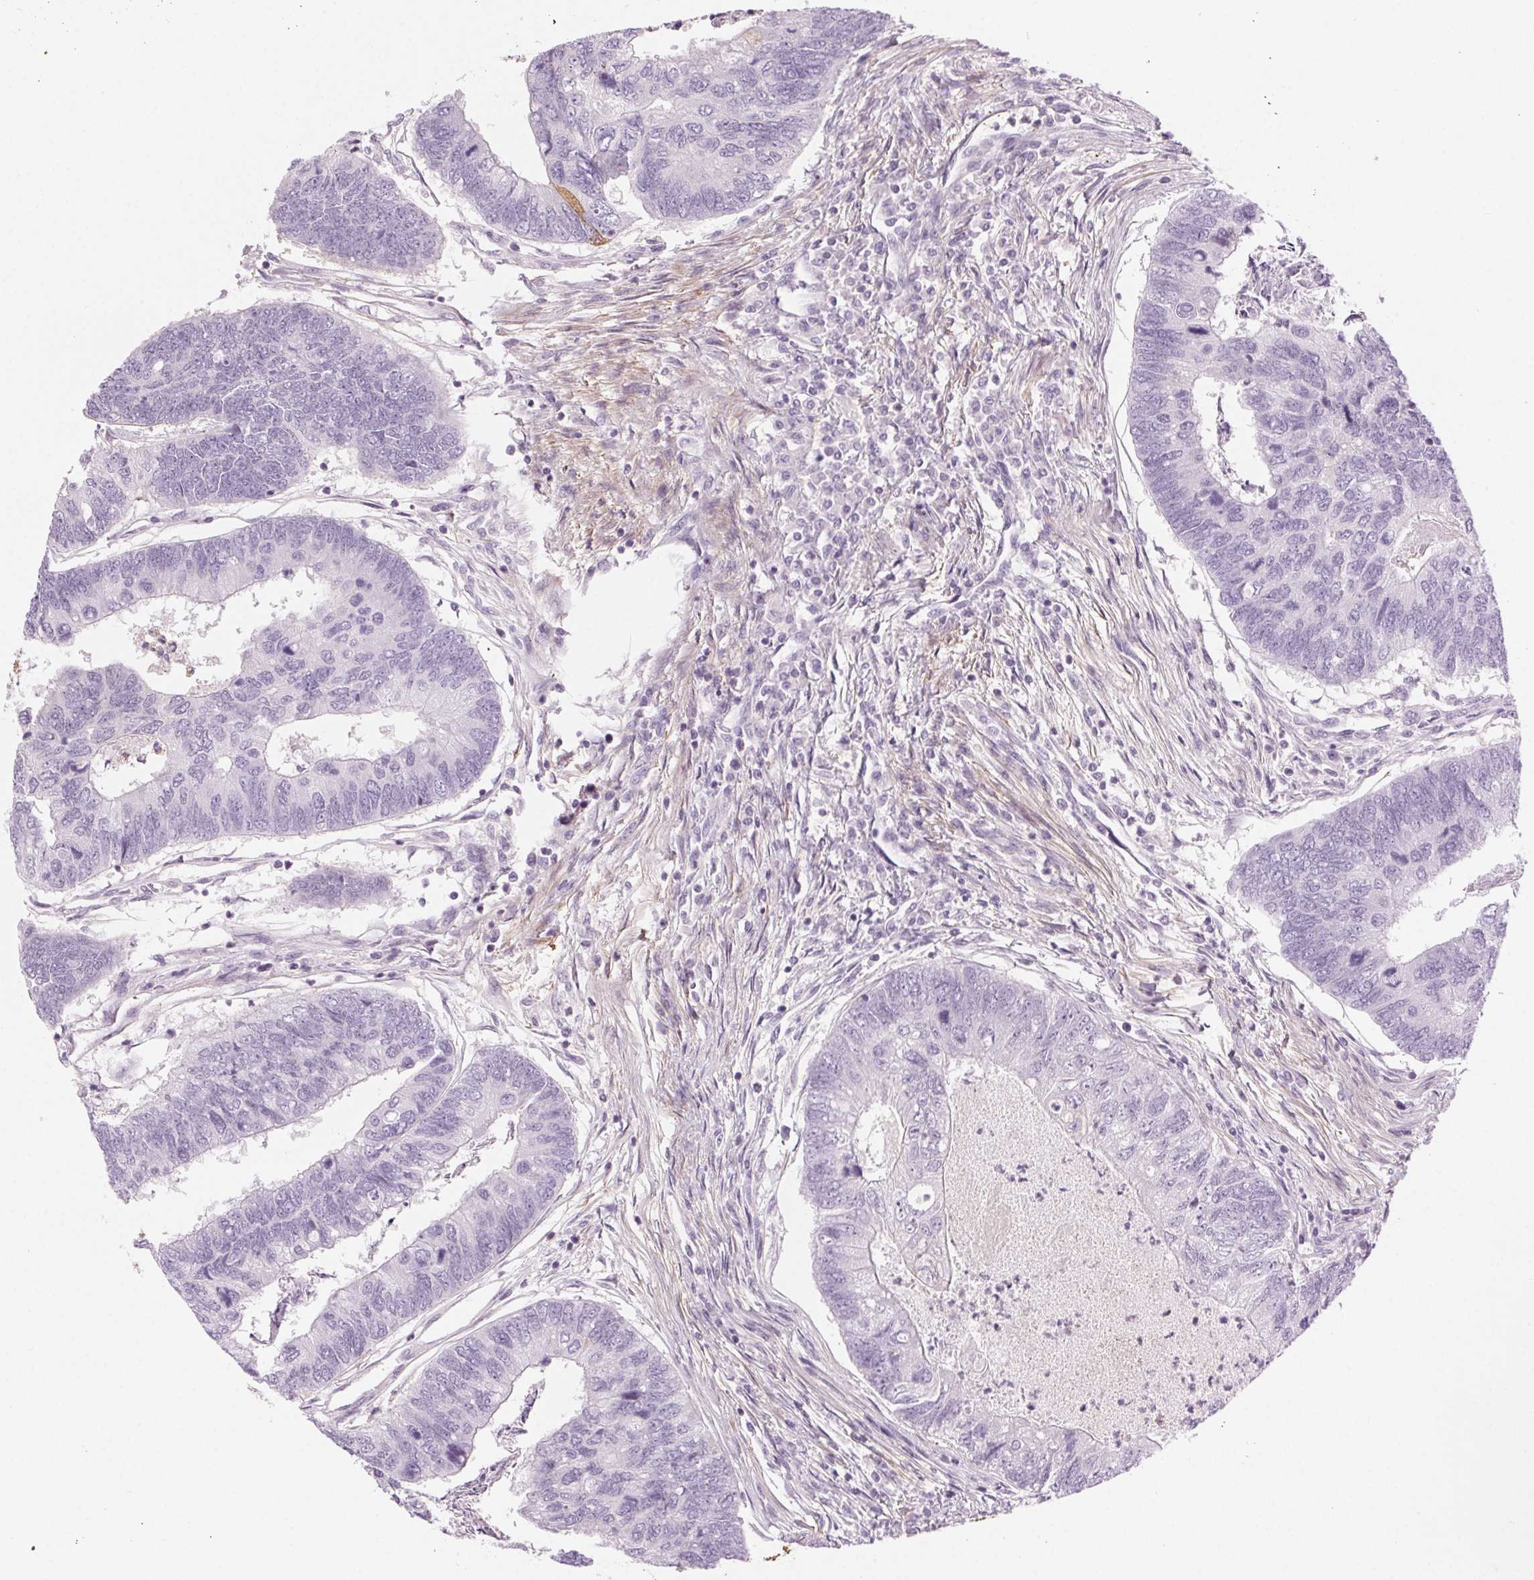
{"staining": {"intensity": "negative", "quantity": "none", "location": "none"}, "tissue": "colorectal cancer", "cell_type": "Tumor cells", "image_type": "cancer", "snomed": [{"axis": "morphology", "description": "Adenocarcinoma, NOS"}, {"axis": "topography", "description": "Colon"}], "caption": "Immunohistochemistry (IHC) photomicrograph of adenocarcinoma (colorectal) stained for a protein (brown), which displays no expression in tumor cells. (DAB (3,3'-diaminobenzidine) IHC with hematoxylin counter stain).", "gene": "HHLA2", "patient": {"sex": "female", "age": 67}}